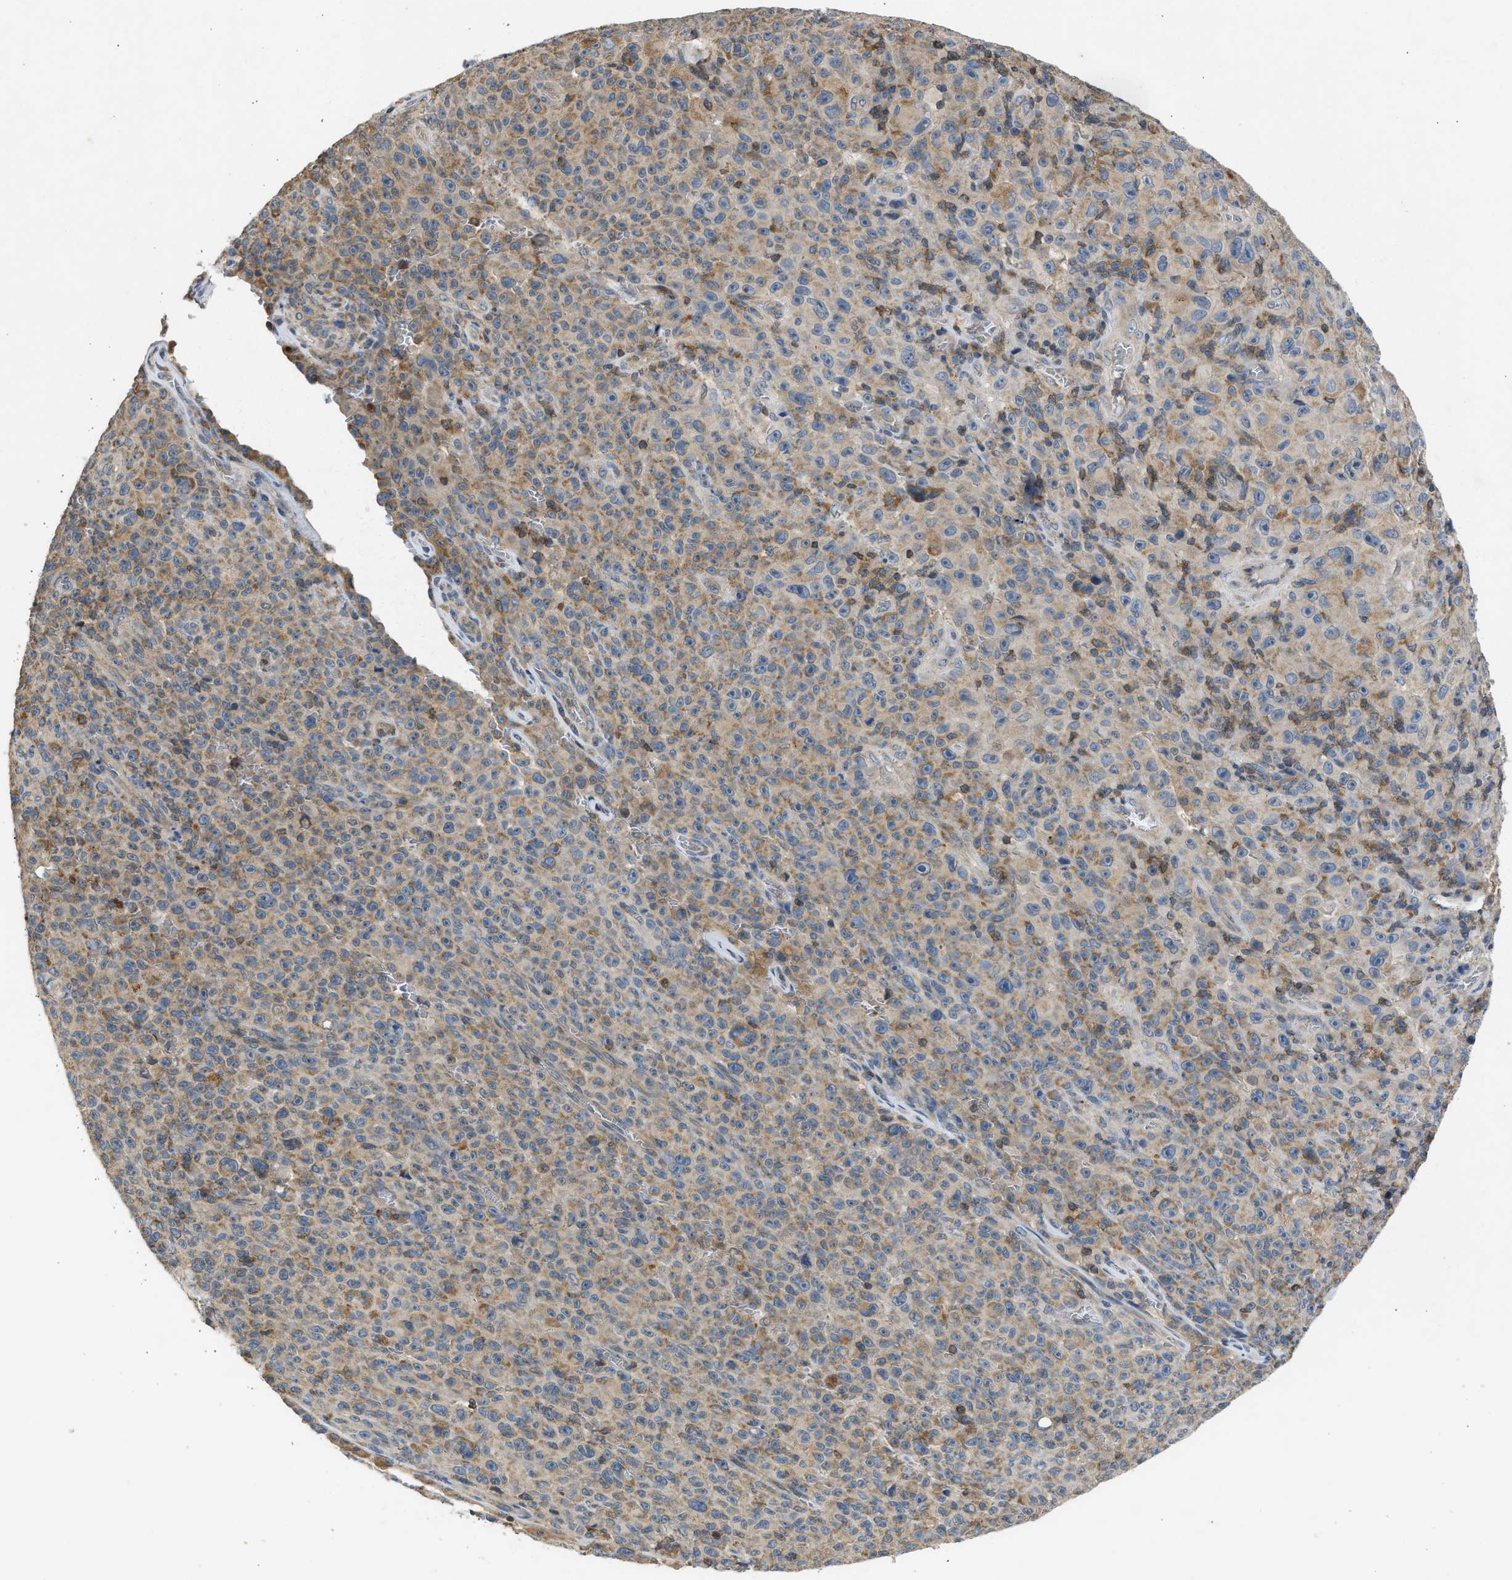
{"staining": {"intensity": "moderate", "quantity": "25%-75%", "location": "cytoplasmic/membranous"}, "tissue": "melanoma", "cell_type": "Tumor cells", "image_type": "cancer", "snomed": [{"axis": "morphology", "description": "Malignant melanoma, NOS"}, {"axis": "topography", "description": "Skin"}], "caption": "IHC image of human malignant melanoma stained for a protein (brown), which reveals medium levels of moderate cytoplasmic/membranous staining in approximately 25%-75% of tumor cells.", "gene": "CYP1A1", "patient": {"sex": "female", "age": 82}}